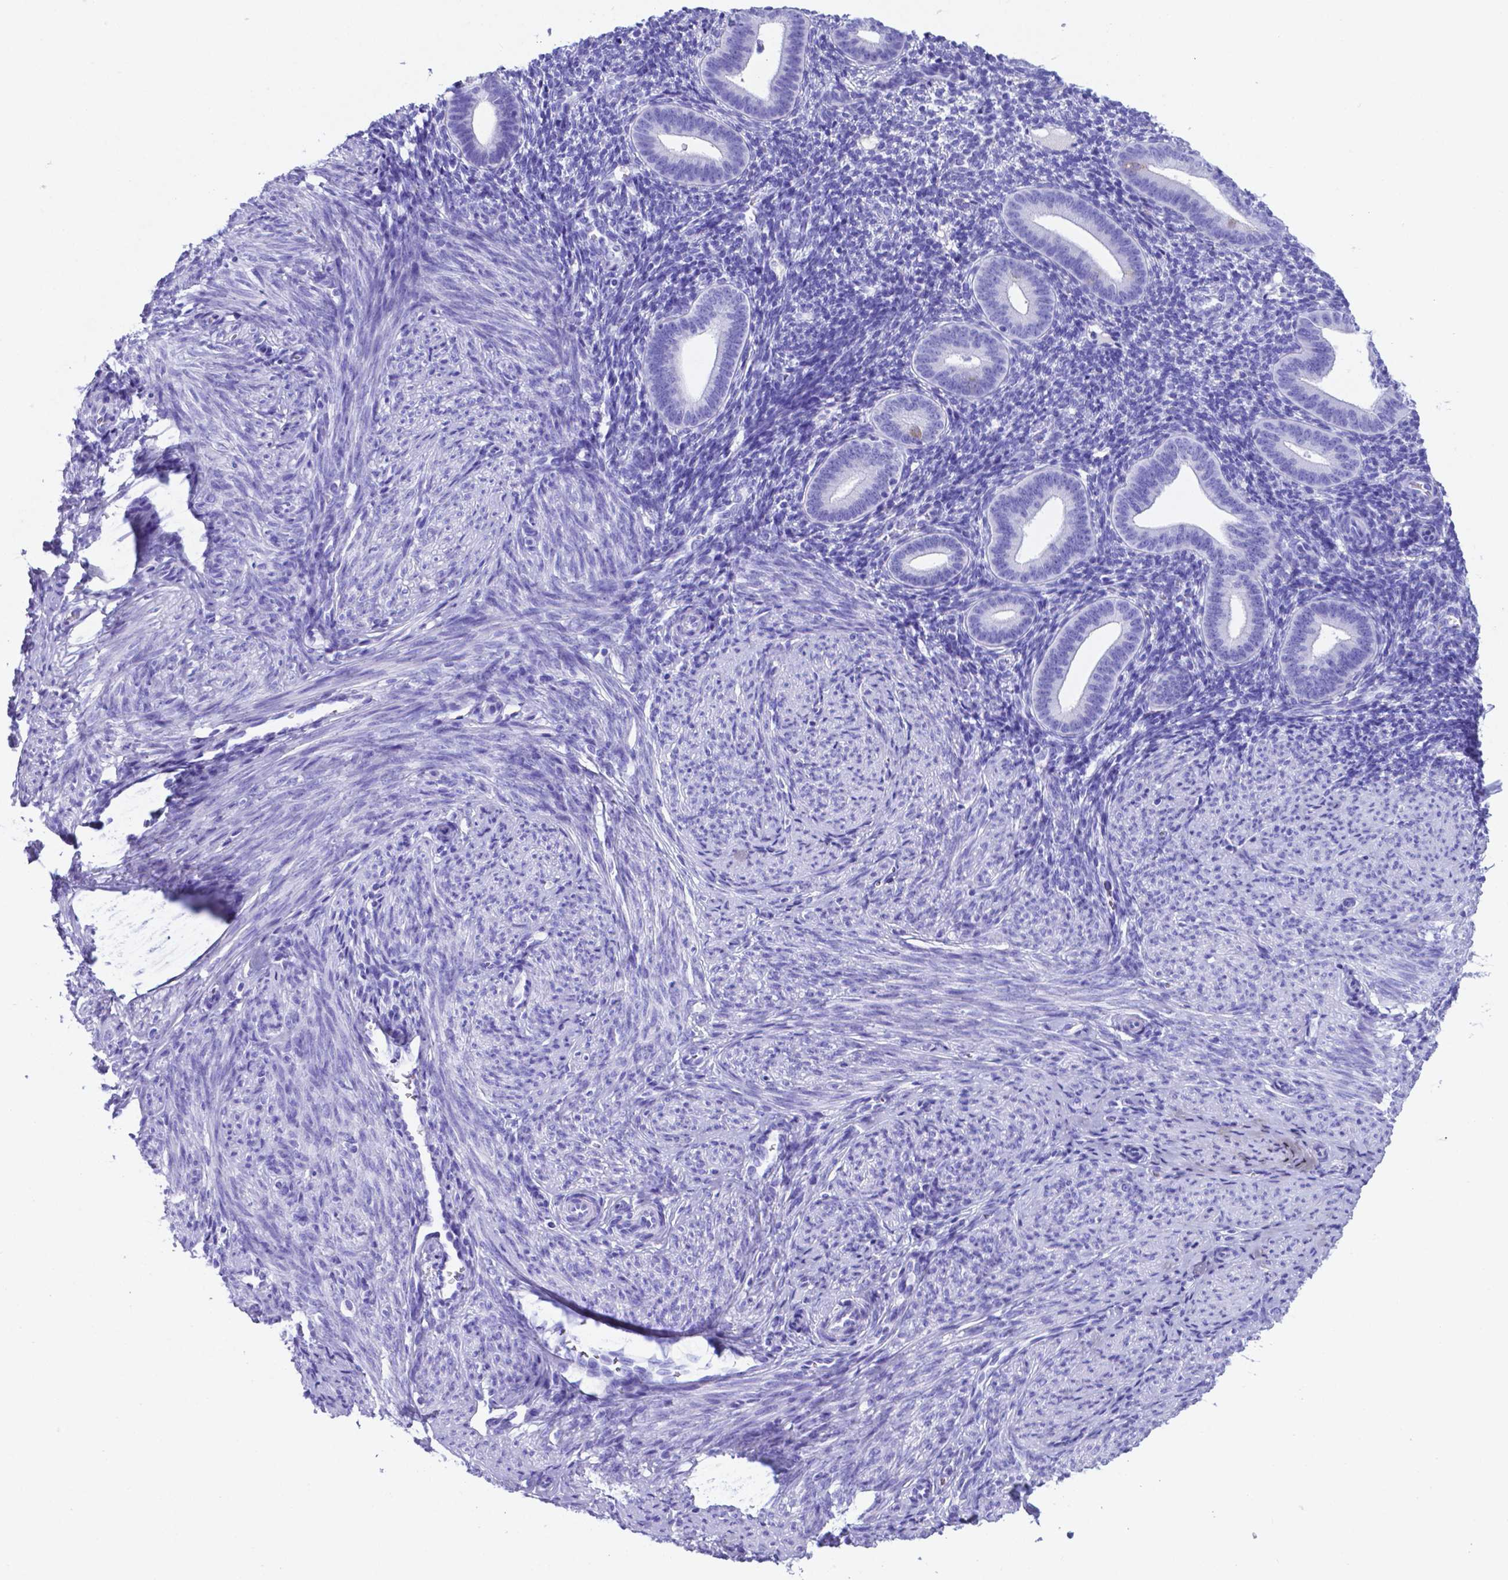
{"staining": {"intensity": "negative", "quantity": "none", "location": "none"}, "tissue": "endometrium", "cell_type": "Cells in endometrial stroma", "image_type": "normal", "snomed": [{"axis": "morphology", "description": "Normal tissue, NOS"}, {"axis": "topography", "description": "Endometrium"}], "caption": "The histopathology image demonstrates no staining of cells in endometrial stroma in unremarkable endometrium. Nuclei are stained in blue.", "gene": "DNAAF8", "patient": {"sex": "female", "age": 40}}